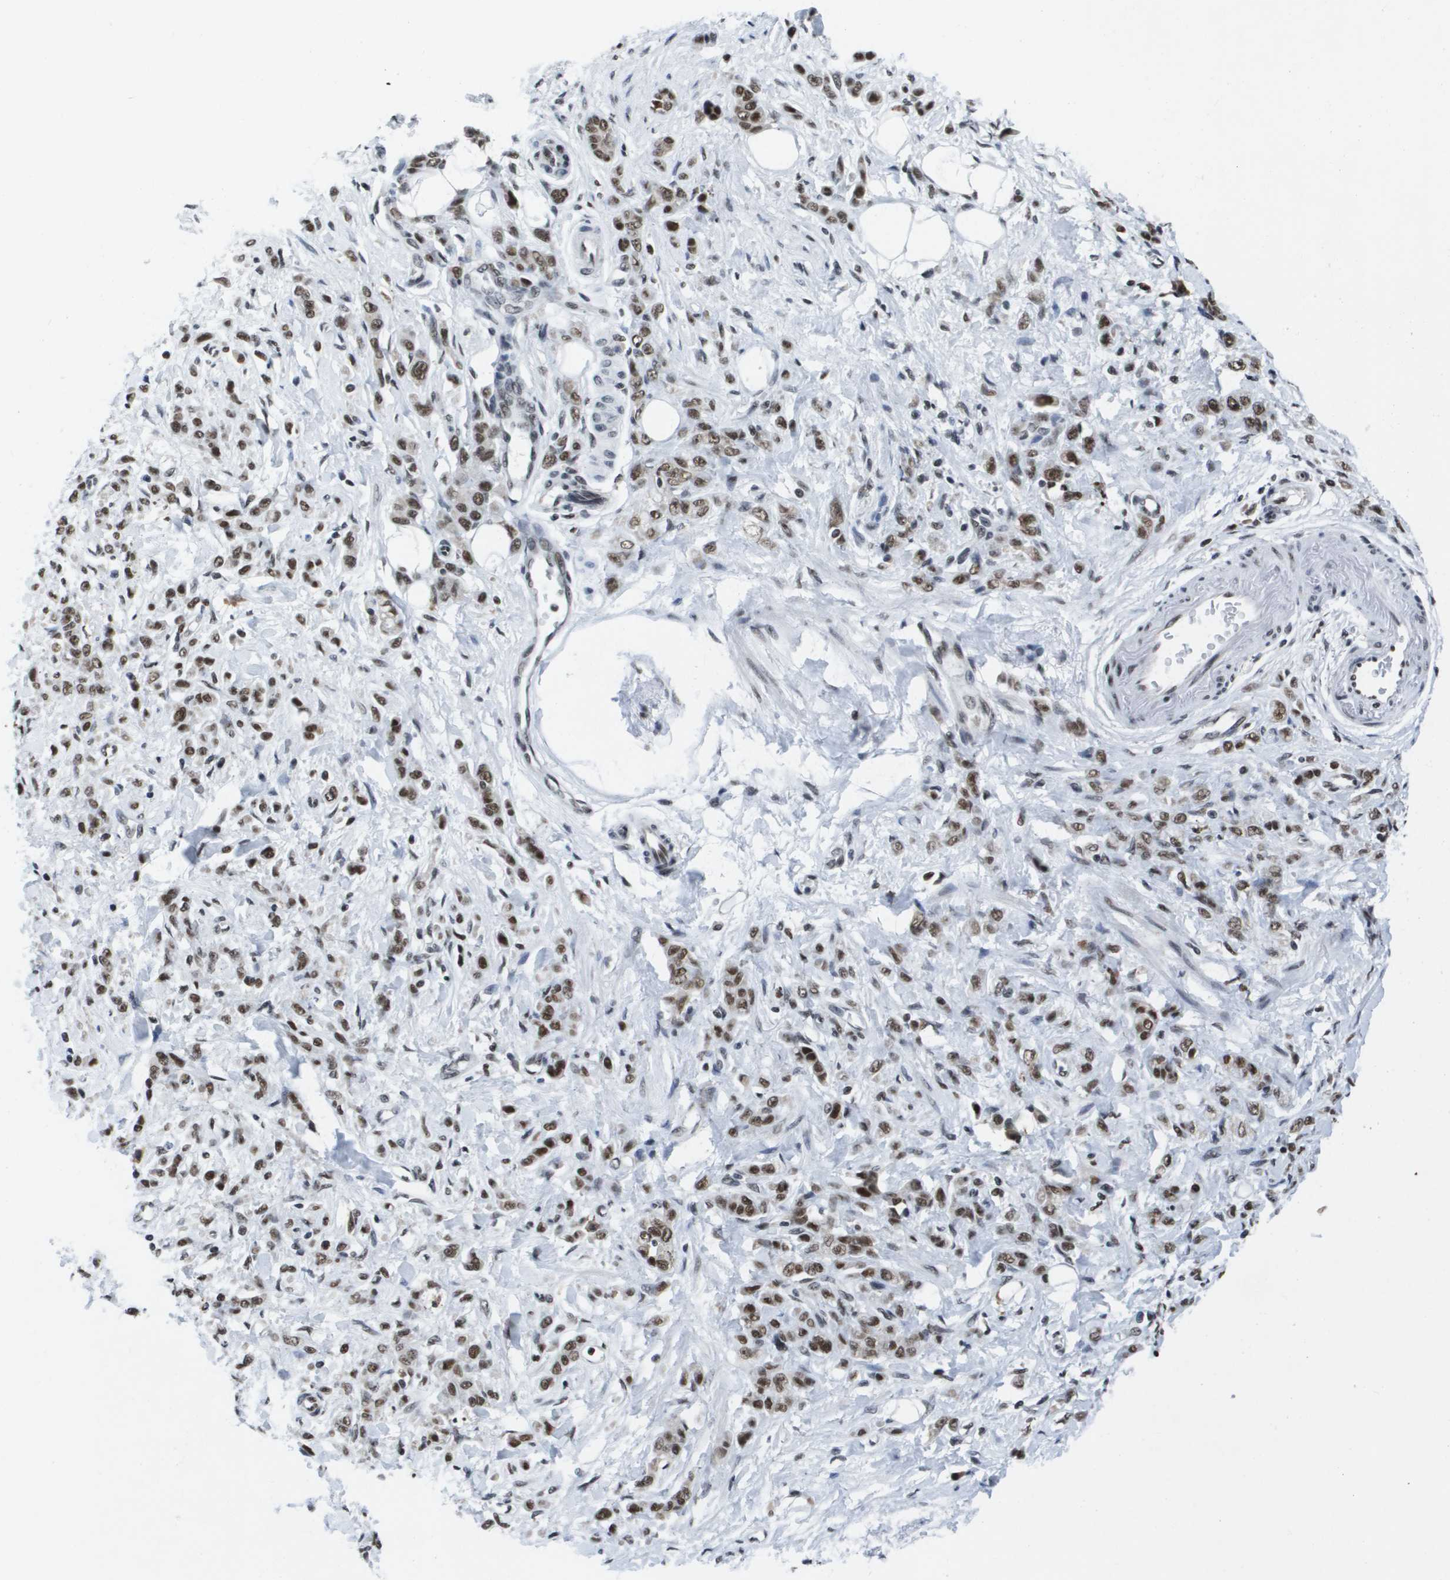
{"staining": {"intensity": "strong", "quantity": ">75%", "location": "nuclear"}, "tissue": "stomach cancer", "cell_type": "Tumor cells", "image_type": "cancer", "snomed": [{"axis": "morphology", "description": "Normal tissue, NOS"}, {"axis": "morphology", "description": "Adenocarcinoma, NOS"}, {"axis": "topography", "description": "Stomach"}], "caption": "Adenocarcinoma (stomach) tissue exhibits strong nuclear expression in approximately >75% of tumor cells, visualized by immunohistochemistry.", "gene": "NSRP1", "patient": {"sex": "male", "age": 82}}